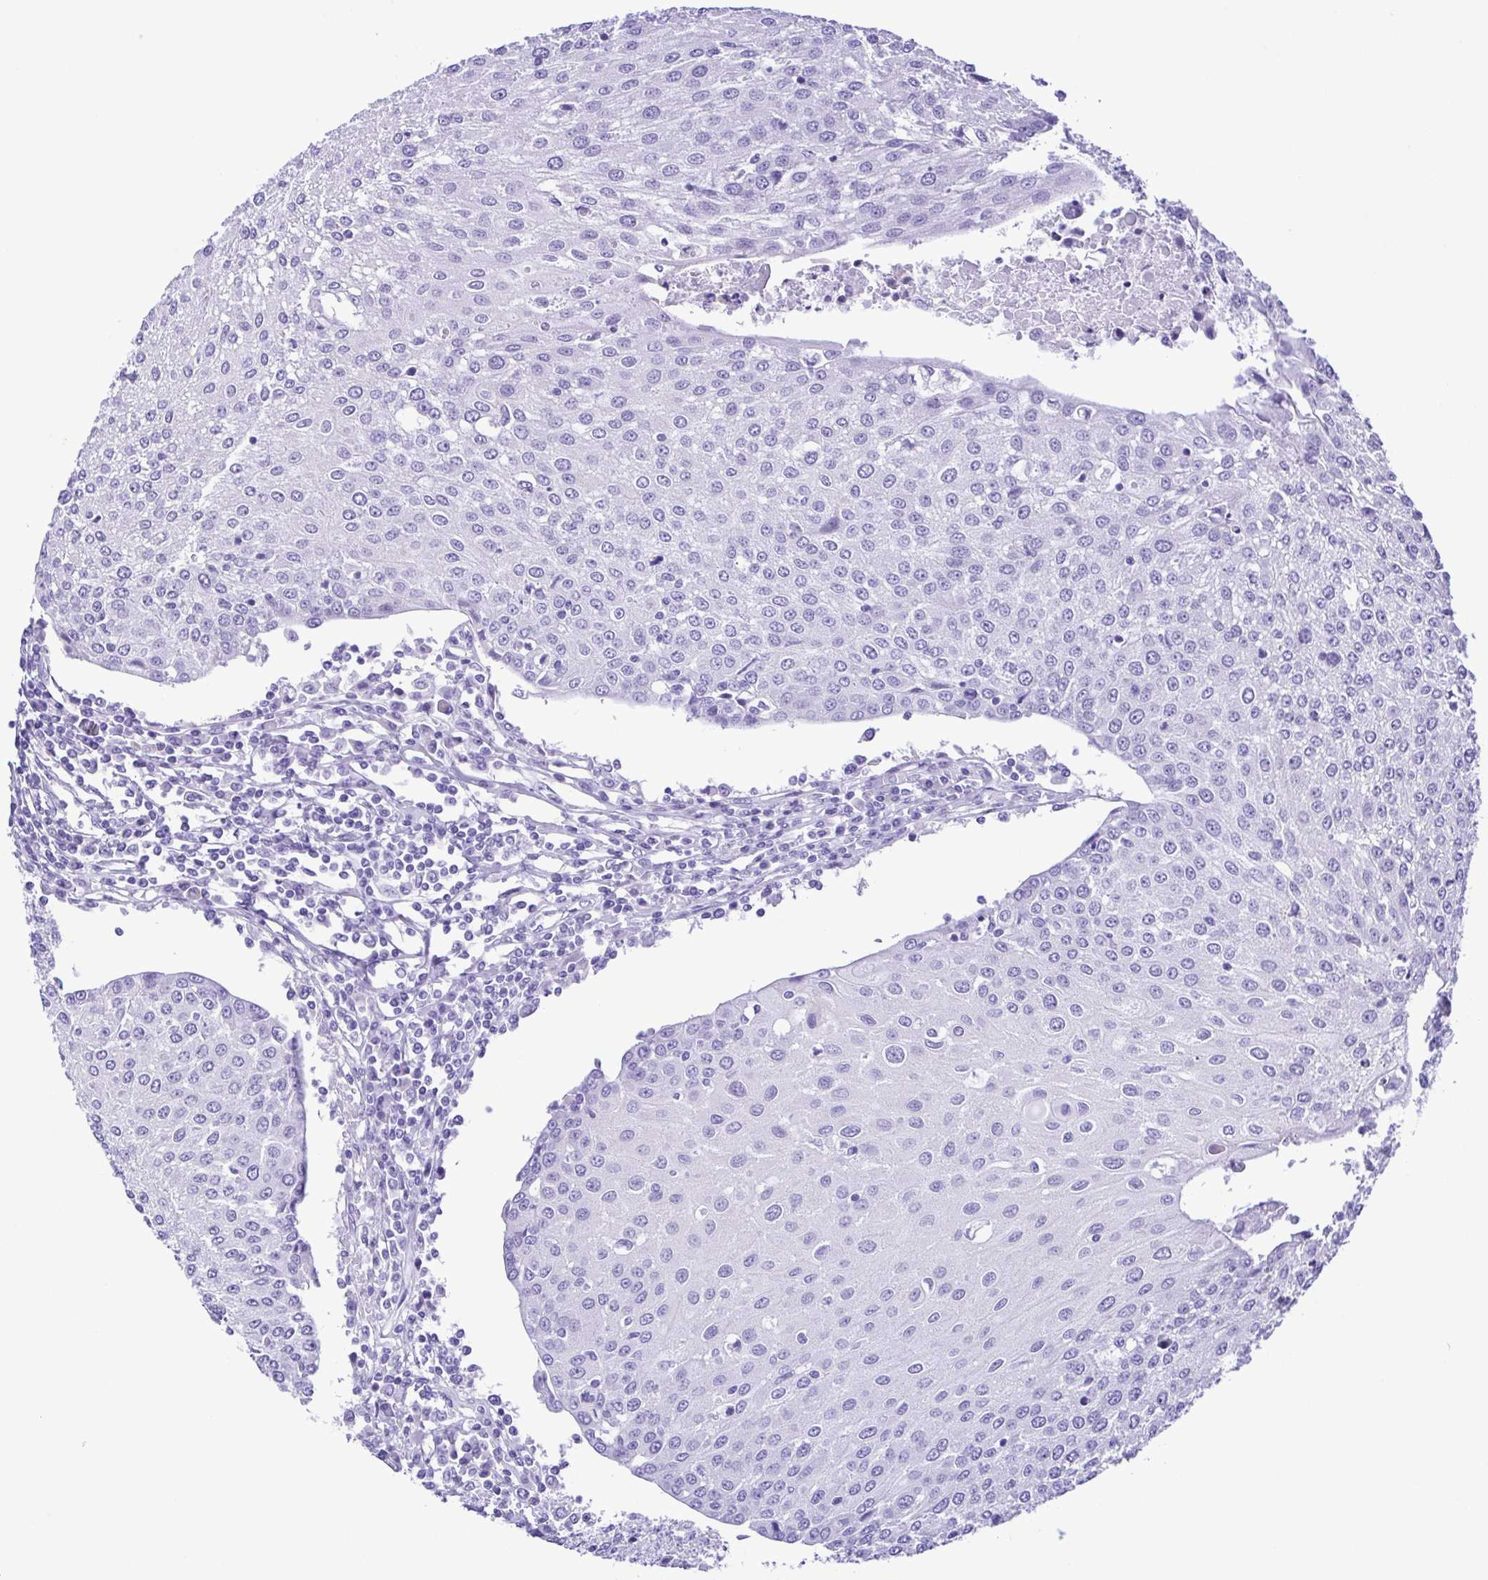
{"staining": {"intensity": "negative", "quantity": "none", "location": "none"}, "tissue": "urothelial cancer", "cell_type": "Tumor cells", "image_type": "cancer", "snomed": [{"axis": "morphology", "description": "Urothelial carcinoma, High grade"}, {"axis": "topography", "description": "Urinary bladder"}], "caption": "High power microscopy histopathology image of an IHC image of urothelial cancer, revealing no significant positivity in tumor cells.", "gene": "PAK3", "patient": {"sex": "female", "age": 85}}